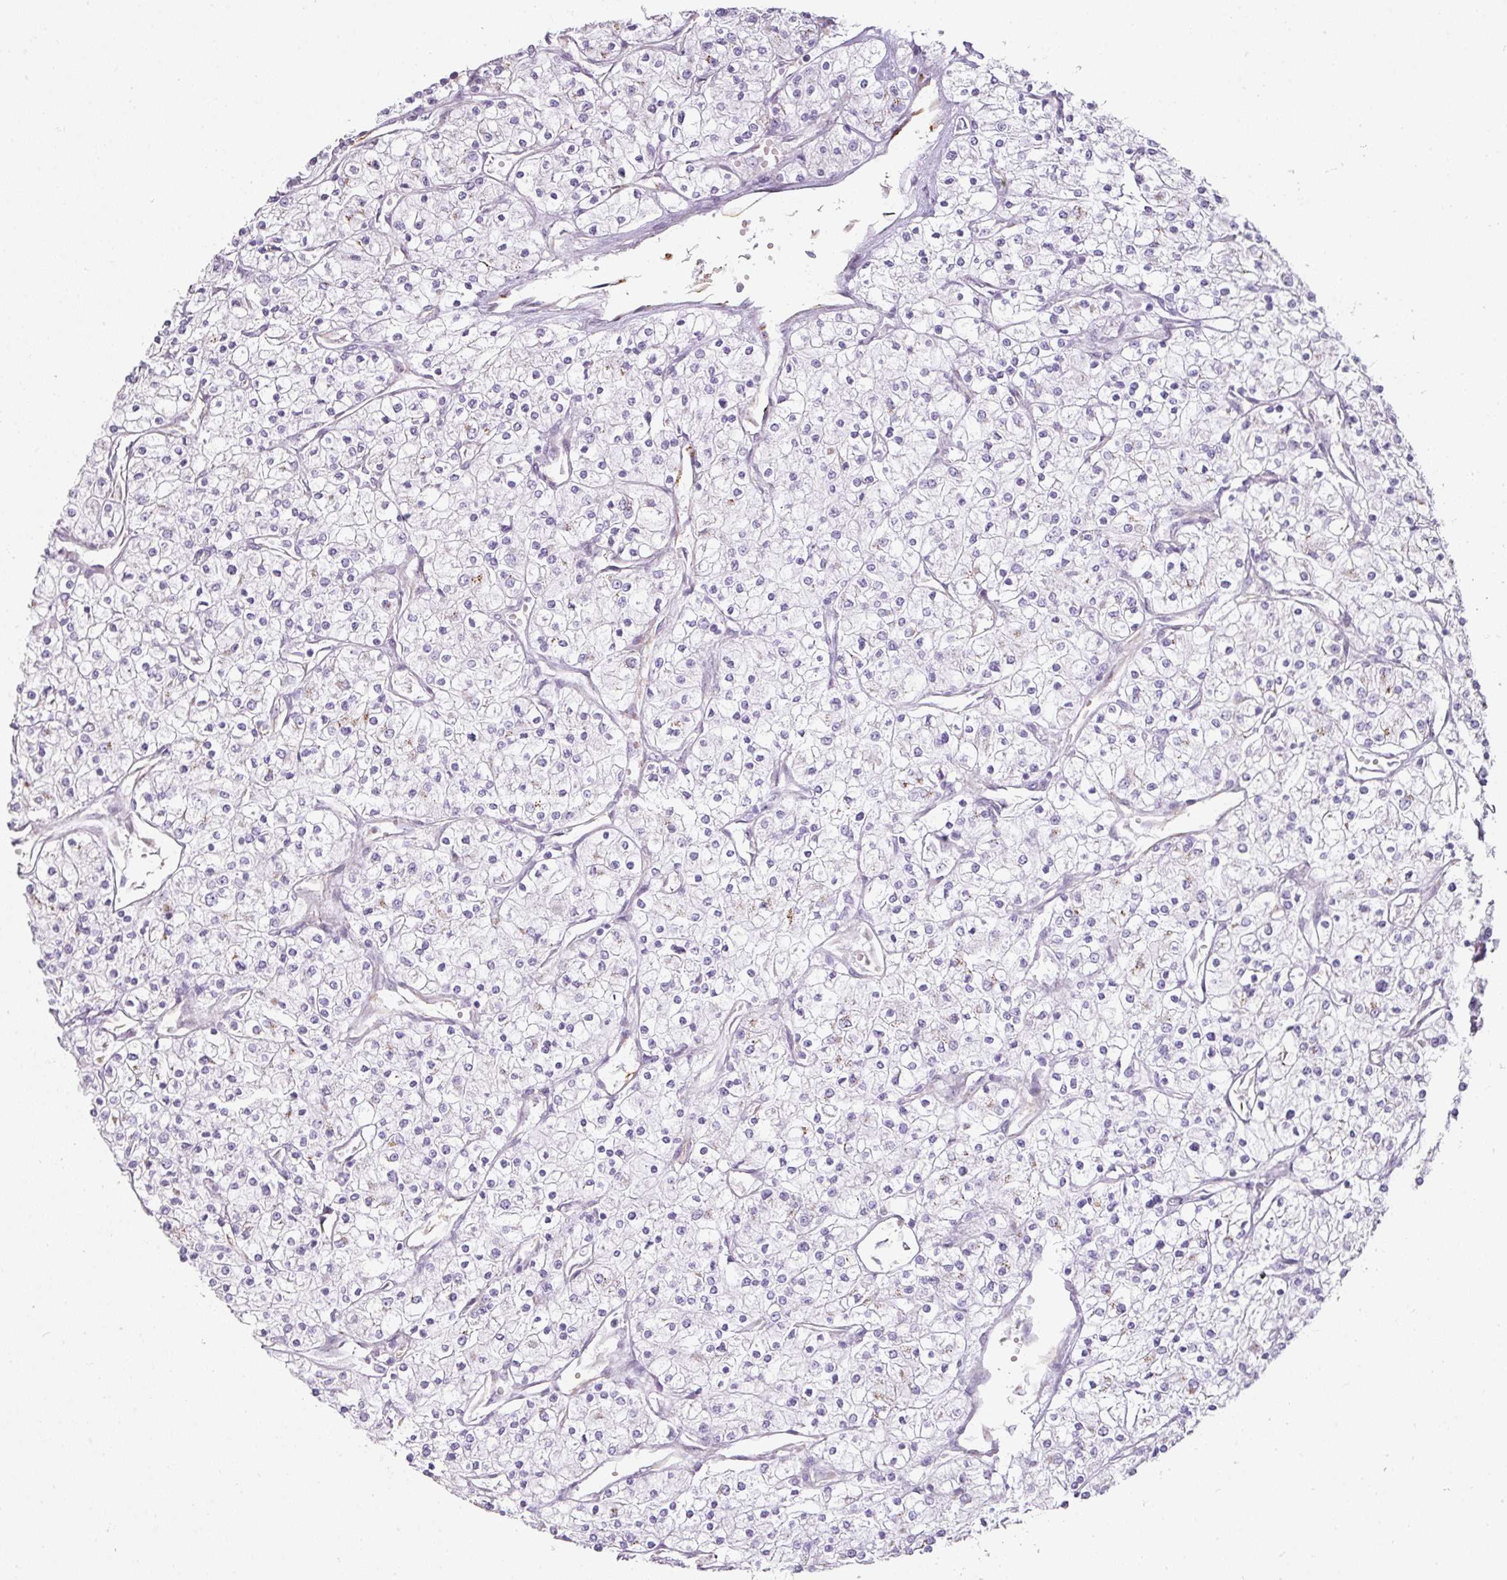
{"staining": {"intensity": "negative", "quantity": "none", "location": "none"}, "tissue": "renal cancer", "cell_type": "Tumor cells", "image_type": "cancer", "snomed": [{"axis": "morphology", "description": "Adenocarcinoma, NOS"}, {"axis": "topography", "description": "Kidney"}], "caption": "High magnification brightfield microscopy of renal cancer (adenocarcinoma) stained with DAB (3,3'-diaminobenzidine) (brown) and counterstained with hematoxylin (blue): tumor cells show no significant expression. Brightfield microscopy of immunohistochemistry (IHC) stained with DAB (brown) and hematoxylin (blue), captured at high magnification.", "gene": "ATP8B2", "patient": {"sex": "male", "age": 80}}